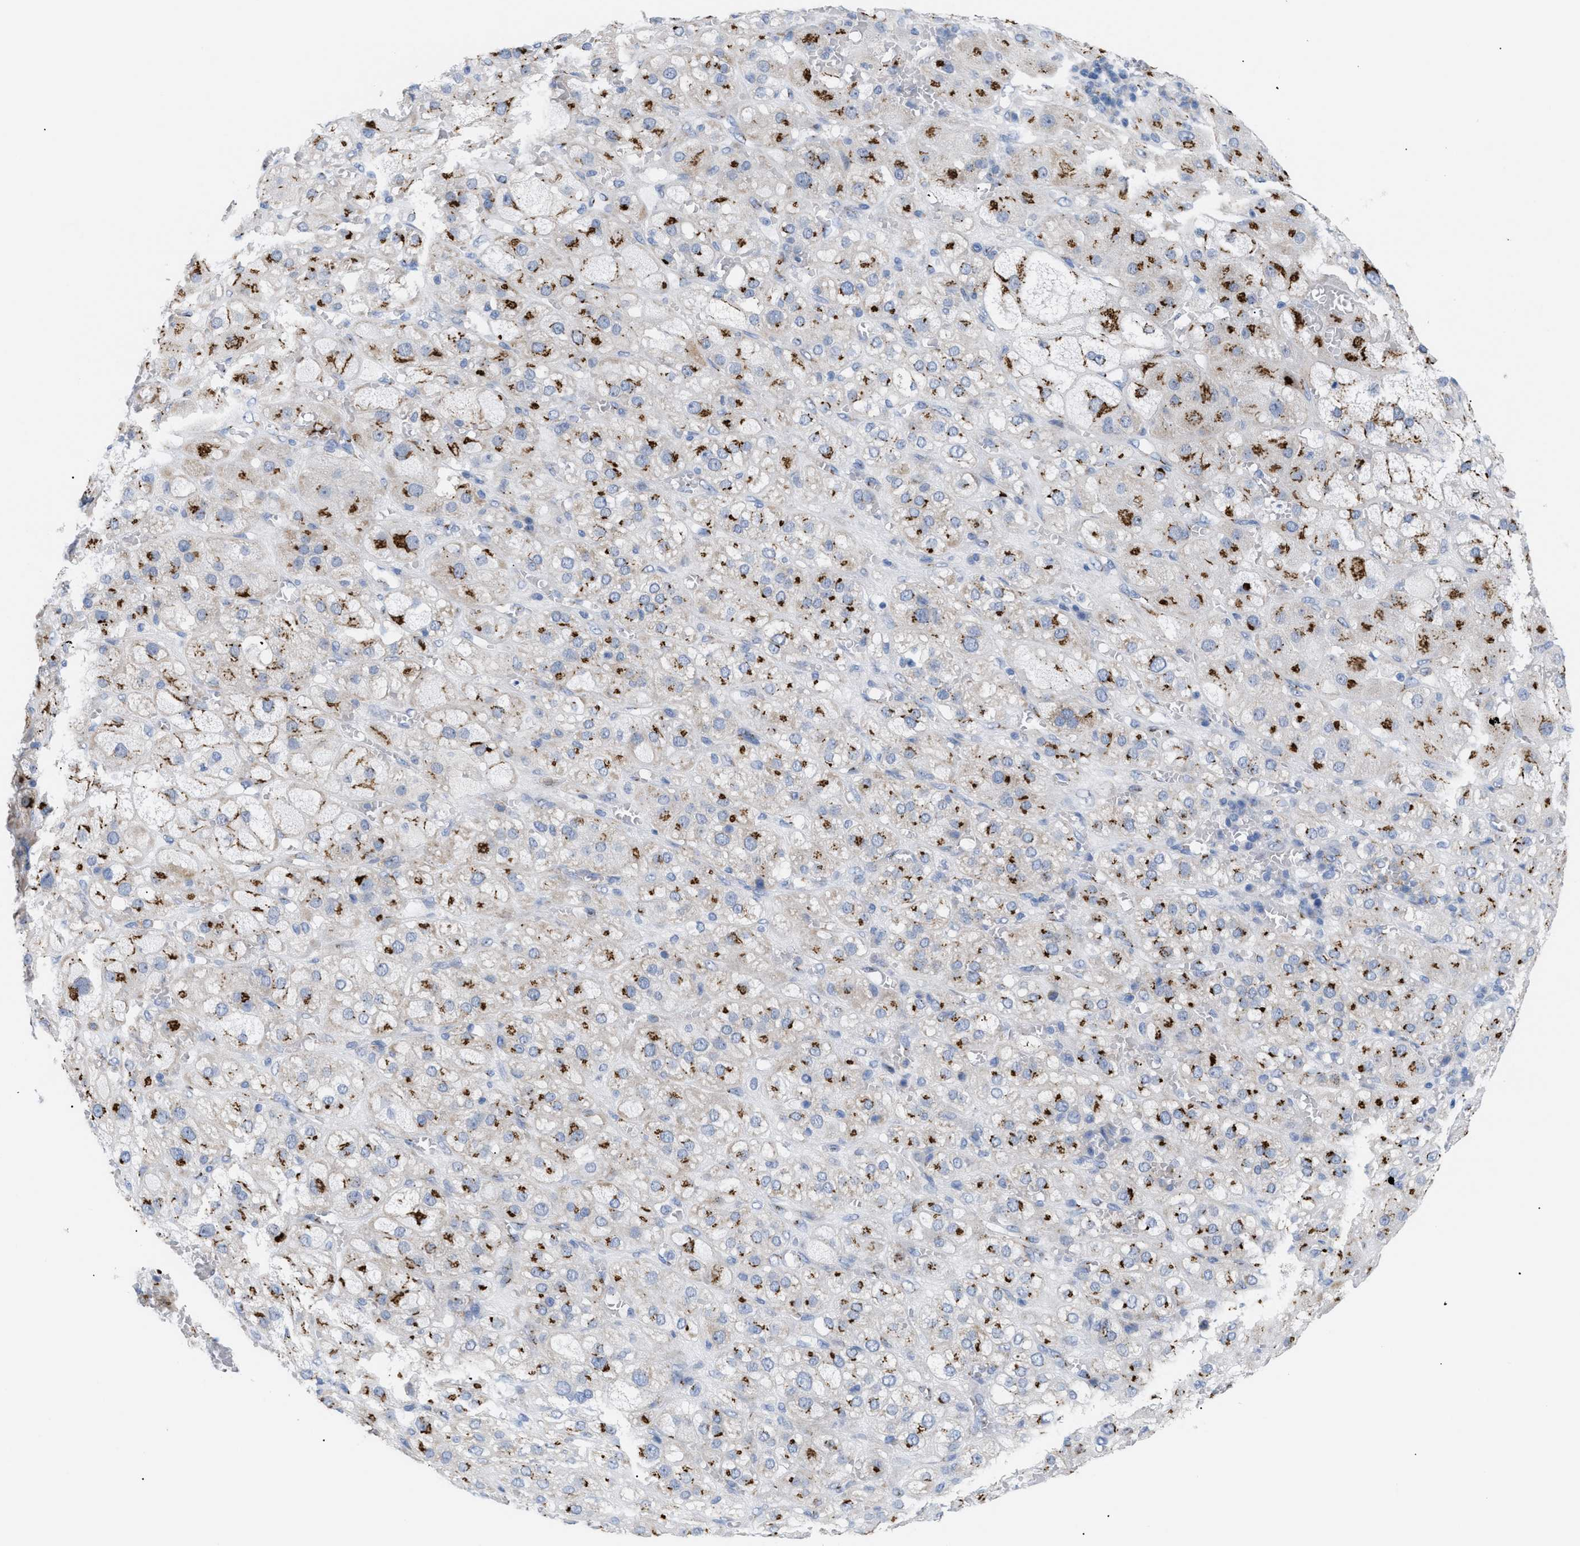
{"staining": {"intensity": "strong", "quantity": ">75%", "location": "cytoplasmic/membranous"}, "tissue": "adrenal gland", "cell_type": "Glandular cells", "image_type": "normal", "snomed": [{"axis": "morphology", "description": "Normal tissue, NOS"}, {"axis": "topography", "description": "Adrenal gland"}], "caption": "A high amount of strong cytoplasmic/membranous positivity is present in about >75% of glandular cells in unremarkable adrenal gland. The staining was performed using DAB, with brown indicating positive protein expression. Nuclei are stained blue with hematoxylin.", "gene": "TMEM17", "patient": {"sex": "female", "age": 47}}